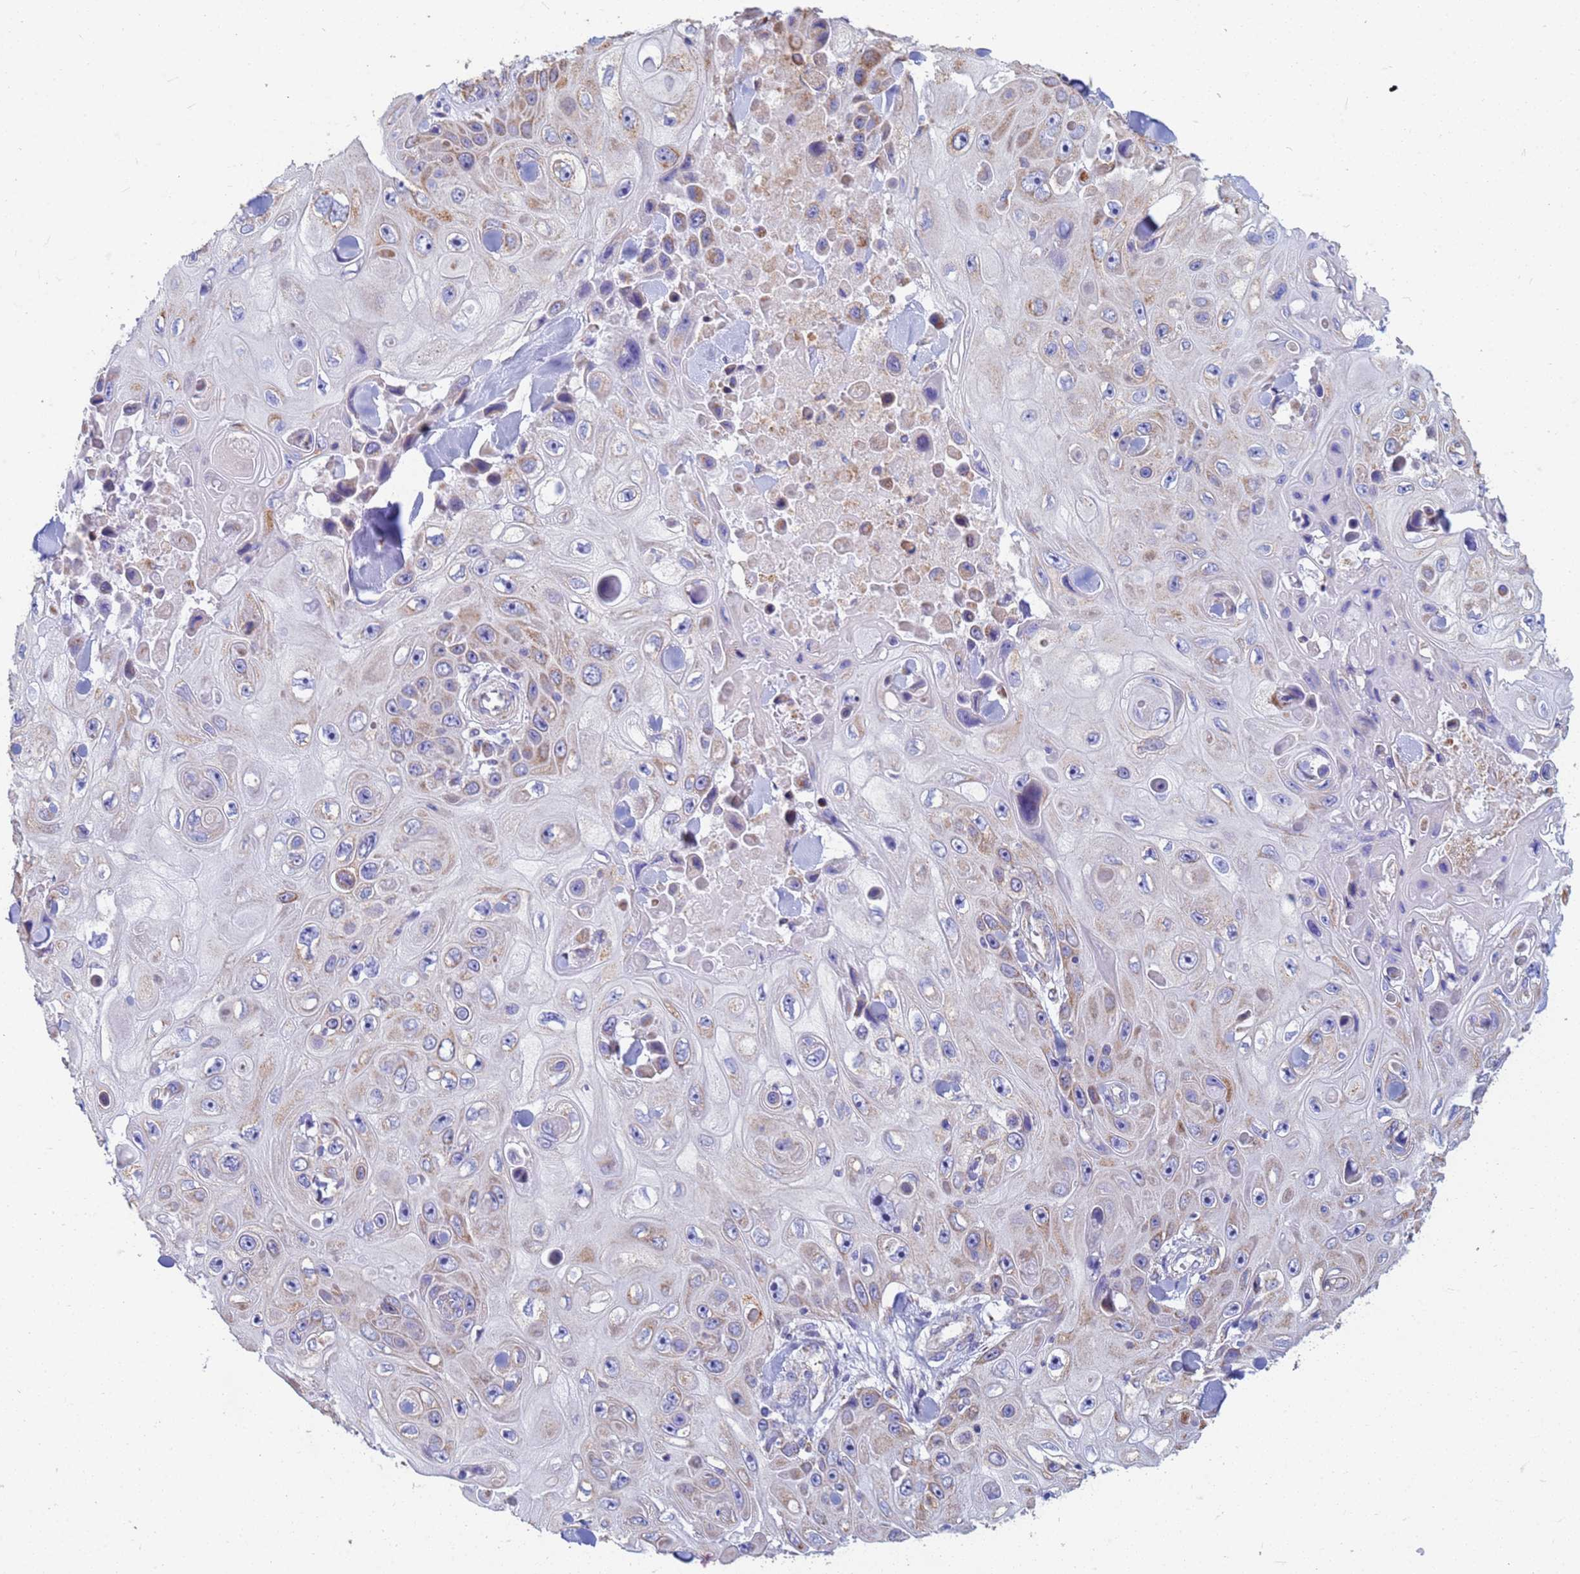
{"staining": {"intensity": "weak", "quantity": "<25%", "location": "cytoplasmic/membranous"}, "tissue": "skin cancer", "cell_type": "Tumor cells", "image_type": "cancer", "snomed": [{"axis": "morphology", "description": "Squamous cell carcinoma, NOS"}, {"axis": "topography", "description": "Skin"}], "caption": "High power microscopy image of an IHC photomicrograph of skin squamous cell carcinoma, revealing no significant expression in tumor cells. (Stains: DAB (3,3'-diaminobenzidine) IHC with hematoxylin counter stain, Microscopy: brightfield microscopy at high magnification).", "gene": "UQCRH", "patient": {"sex": "male", "age": 82}}